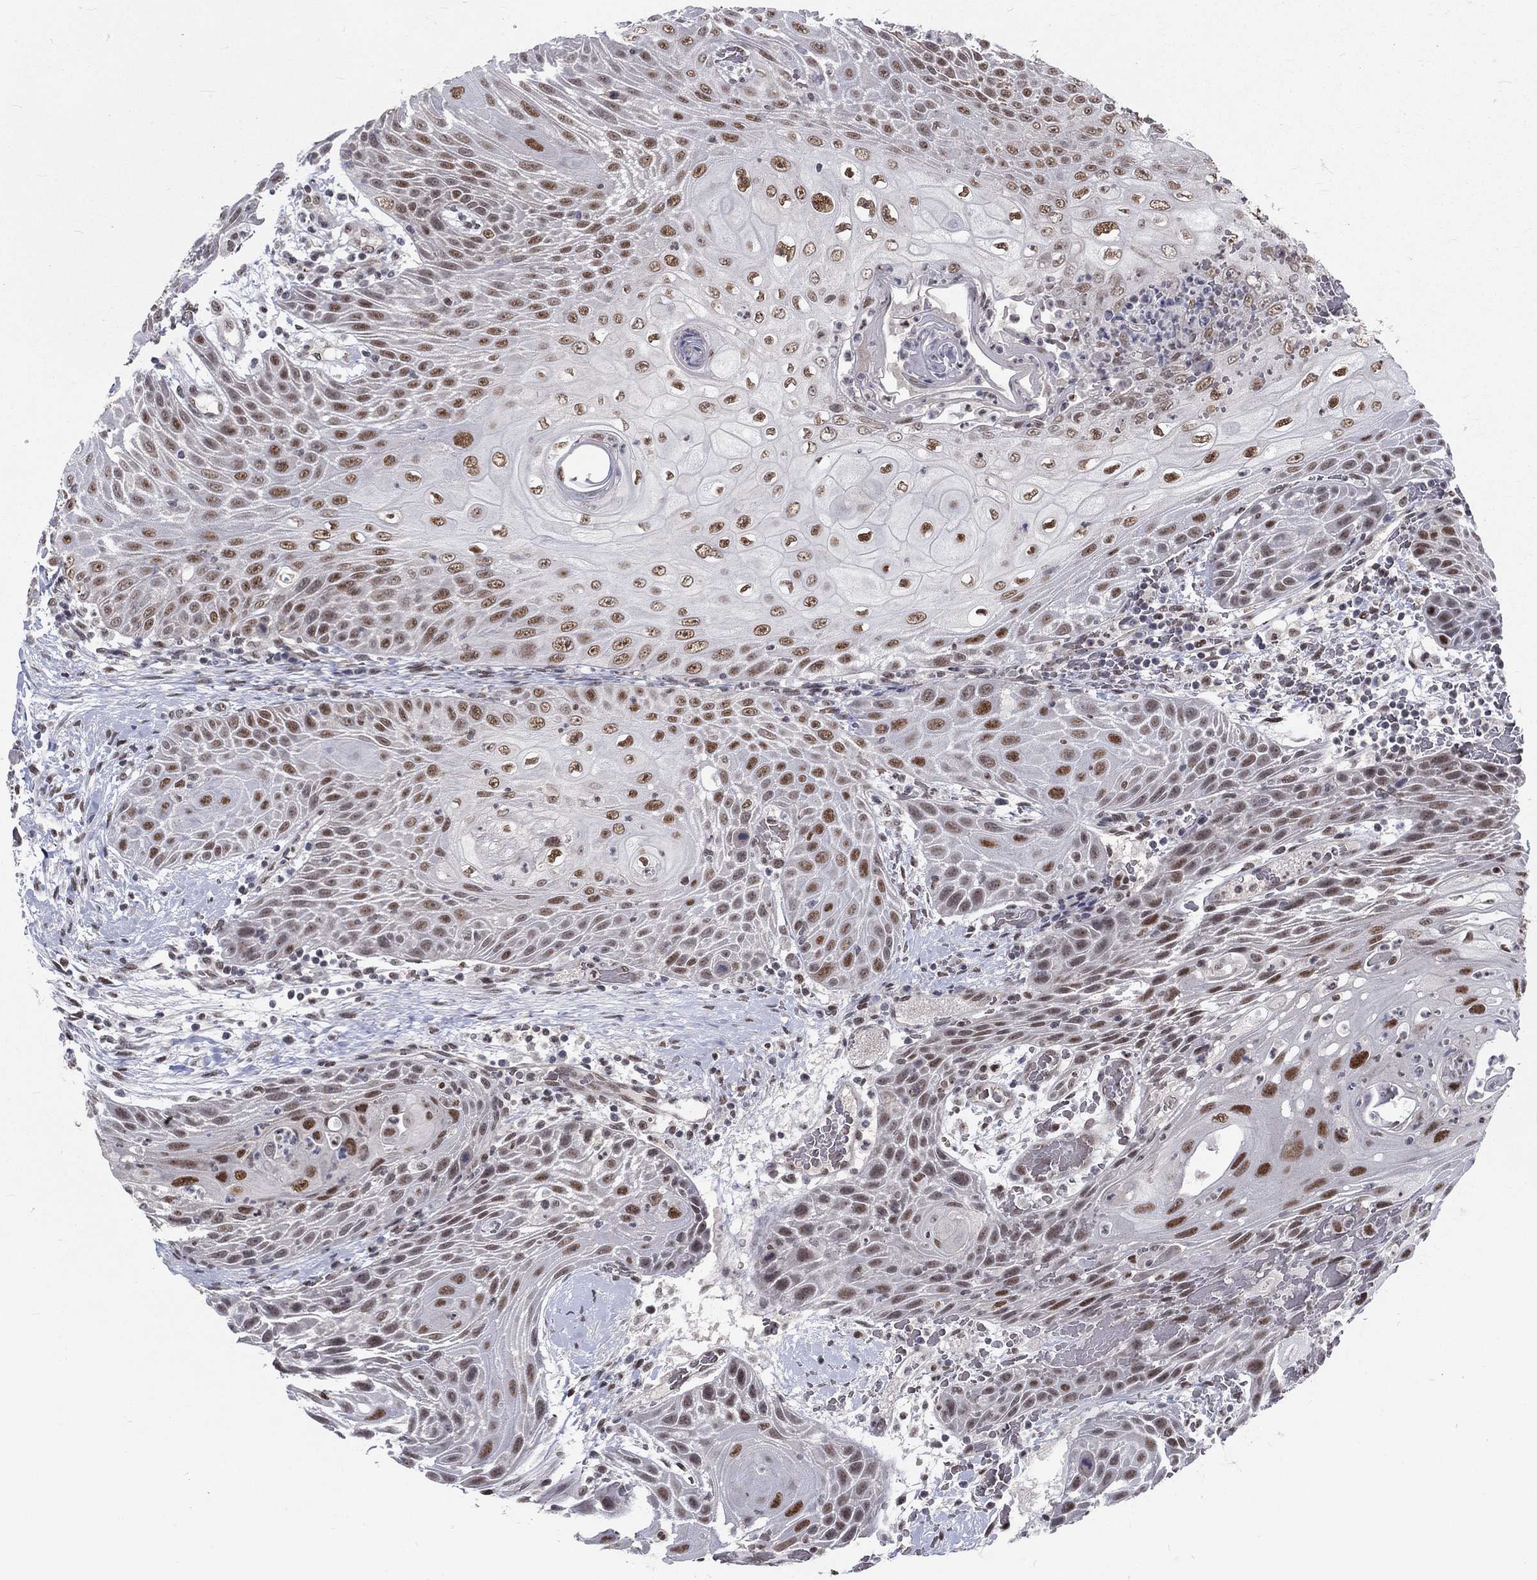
{"staining": {"intensity": "strong", "quantity": "25%-75%", "location": "nuclear"}, "tissue": "head and neck cancer", "cell_type": "Tumor cells", "image_type": "cancer", "snomed": [{"axis": "morphology", "description": "Squamous cell carcinoma, NOS"}, {"axis": "topography", "description": "Head-Neck"}], "caption": "DAB immunohistochemical staining of head and neck squamous cell carcinoma displays strong nuclear protein positivity in about 25%-75% of tumor cells.", "gene": "ZBED1", "patient": {"sex": "male", "age": 69}}